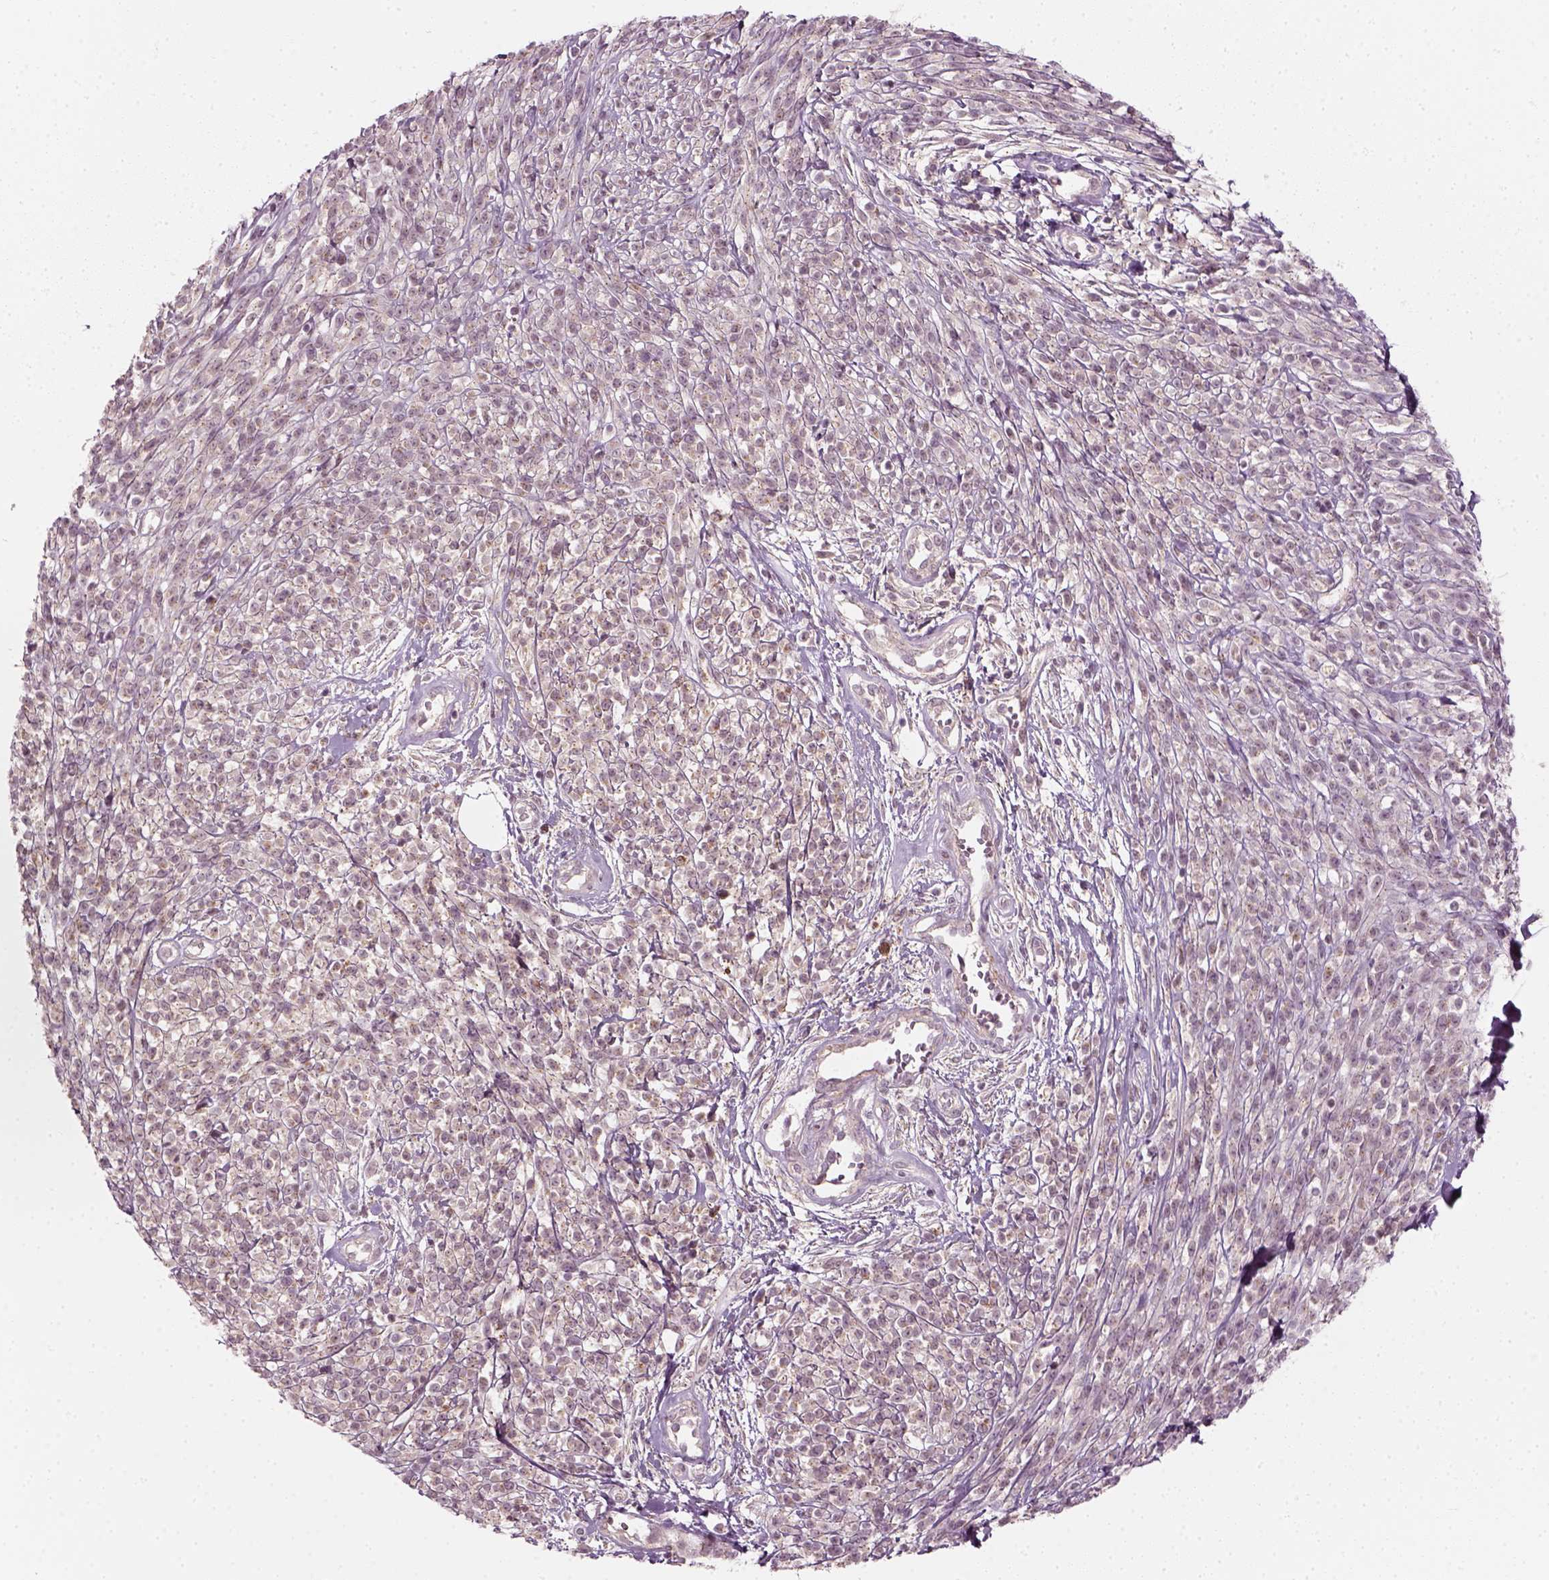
{"staining": {"intensity": "negative", "quantity": "none", "location": "none"}, "tissue": "melanoma", "cell_type": "Tumor cells", "image_type": "cancer", "snomed": [{"axis": "morphology", "description": "Malignant melanoma, NOS"}, {"axis": "topography", "description": "Skin"}, {"axis": "topography", "description": "Skin of trunk"}], "caption": "Tumor cells are negative for protein expression in human malignant melanoma.", "gene": "MLIP", "patient": {"sex": "male", "age": 74}}